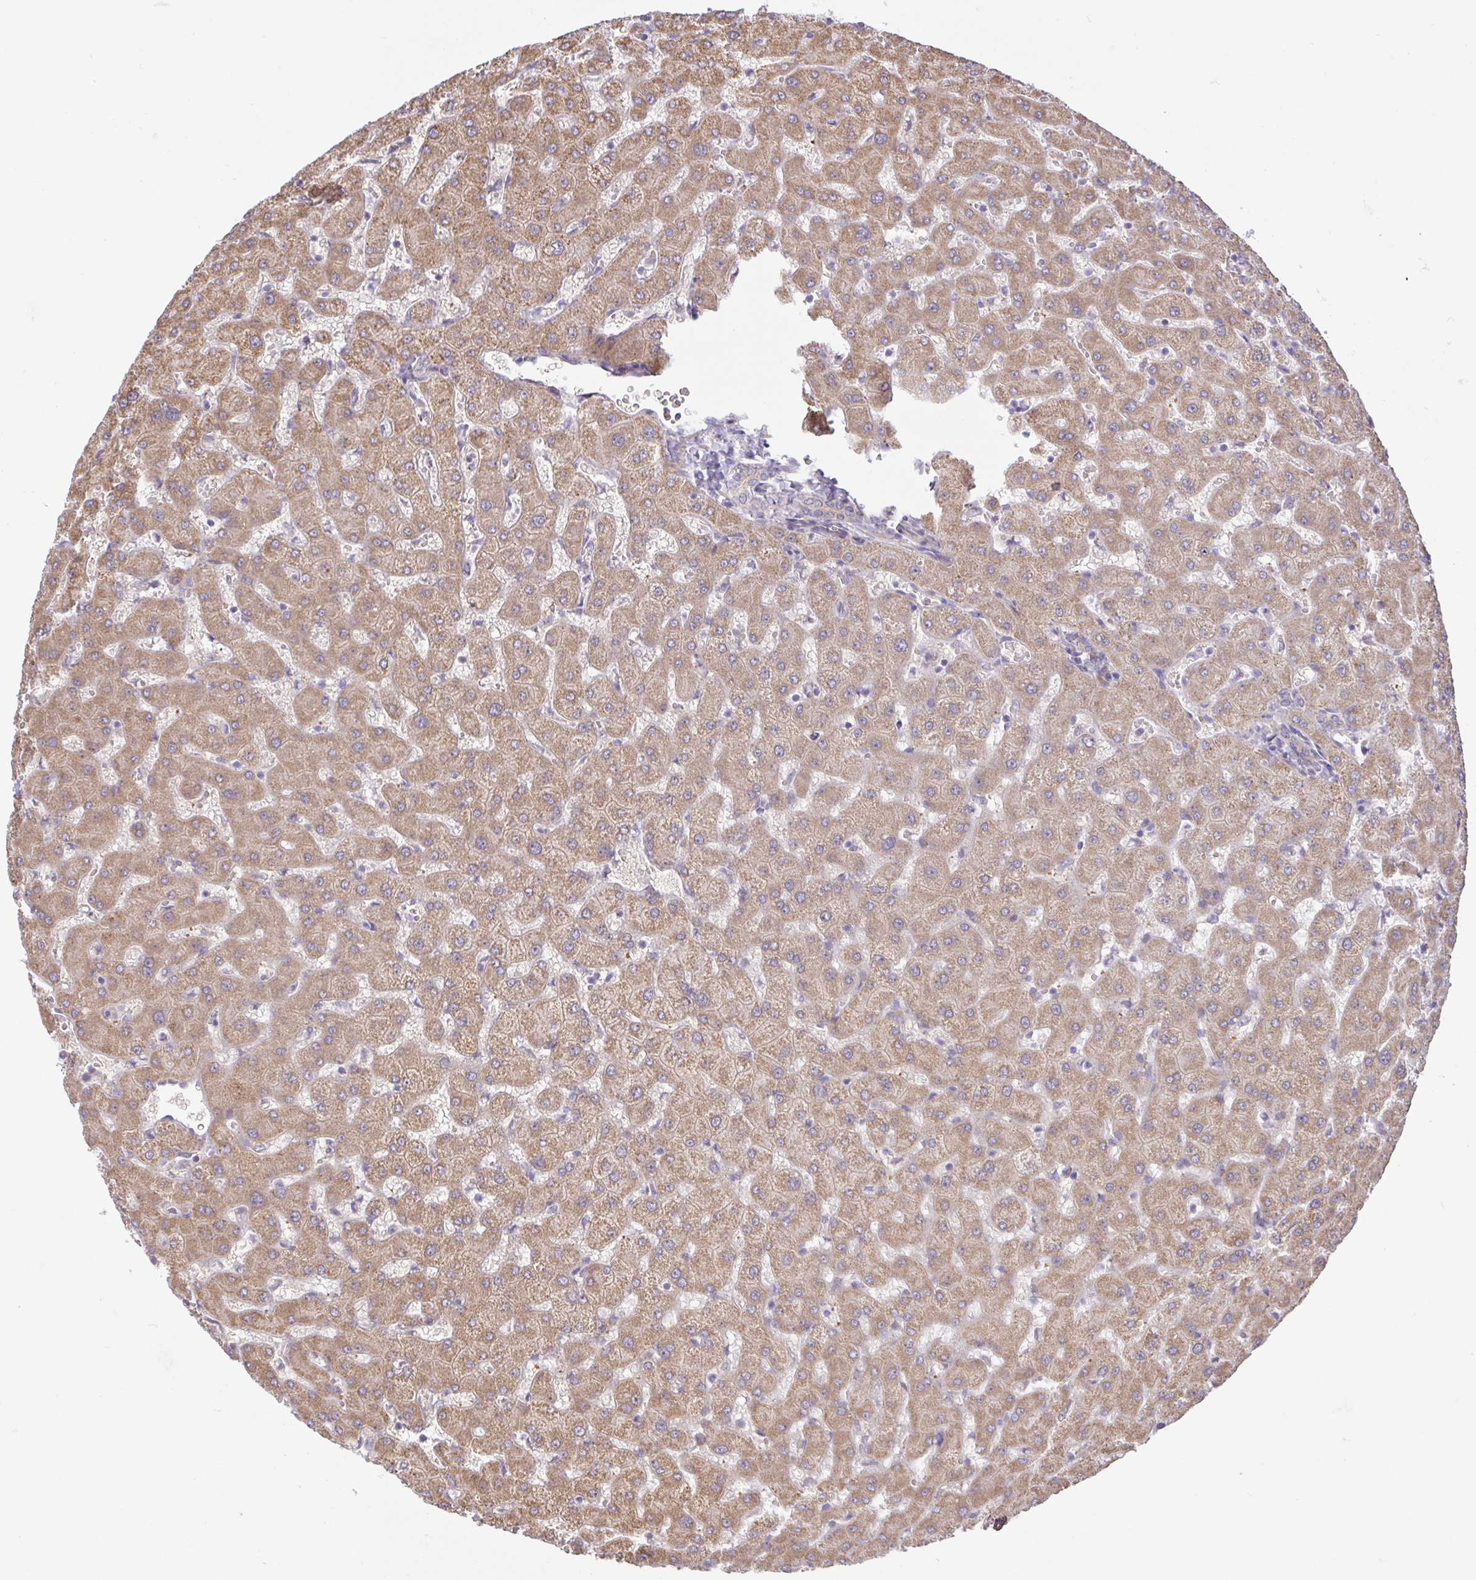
{"staining": {"intensity": "weak", "quantity": "<25%", "location": "cytoplasmic/membranous"}, "tissue": "liver", "cell_type": "Cholangiocytes", "image_type": "normal", "snomed": [{"axis": "morphology", "description": "Normal tissue, NOS"}, {"axis": "topography", "description": "Liver"}], "caption": "Immunohistochemical staining of normal liver displays no significant positivity in cholangiocytes.", "gene": "DLEU7", "patient": {"sex": "female", "age": 63}}